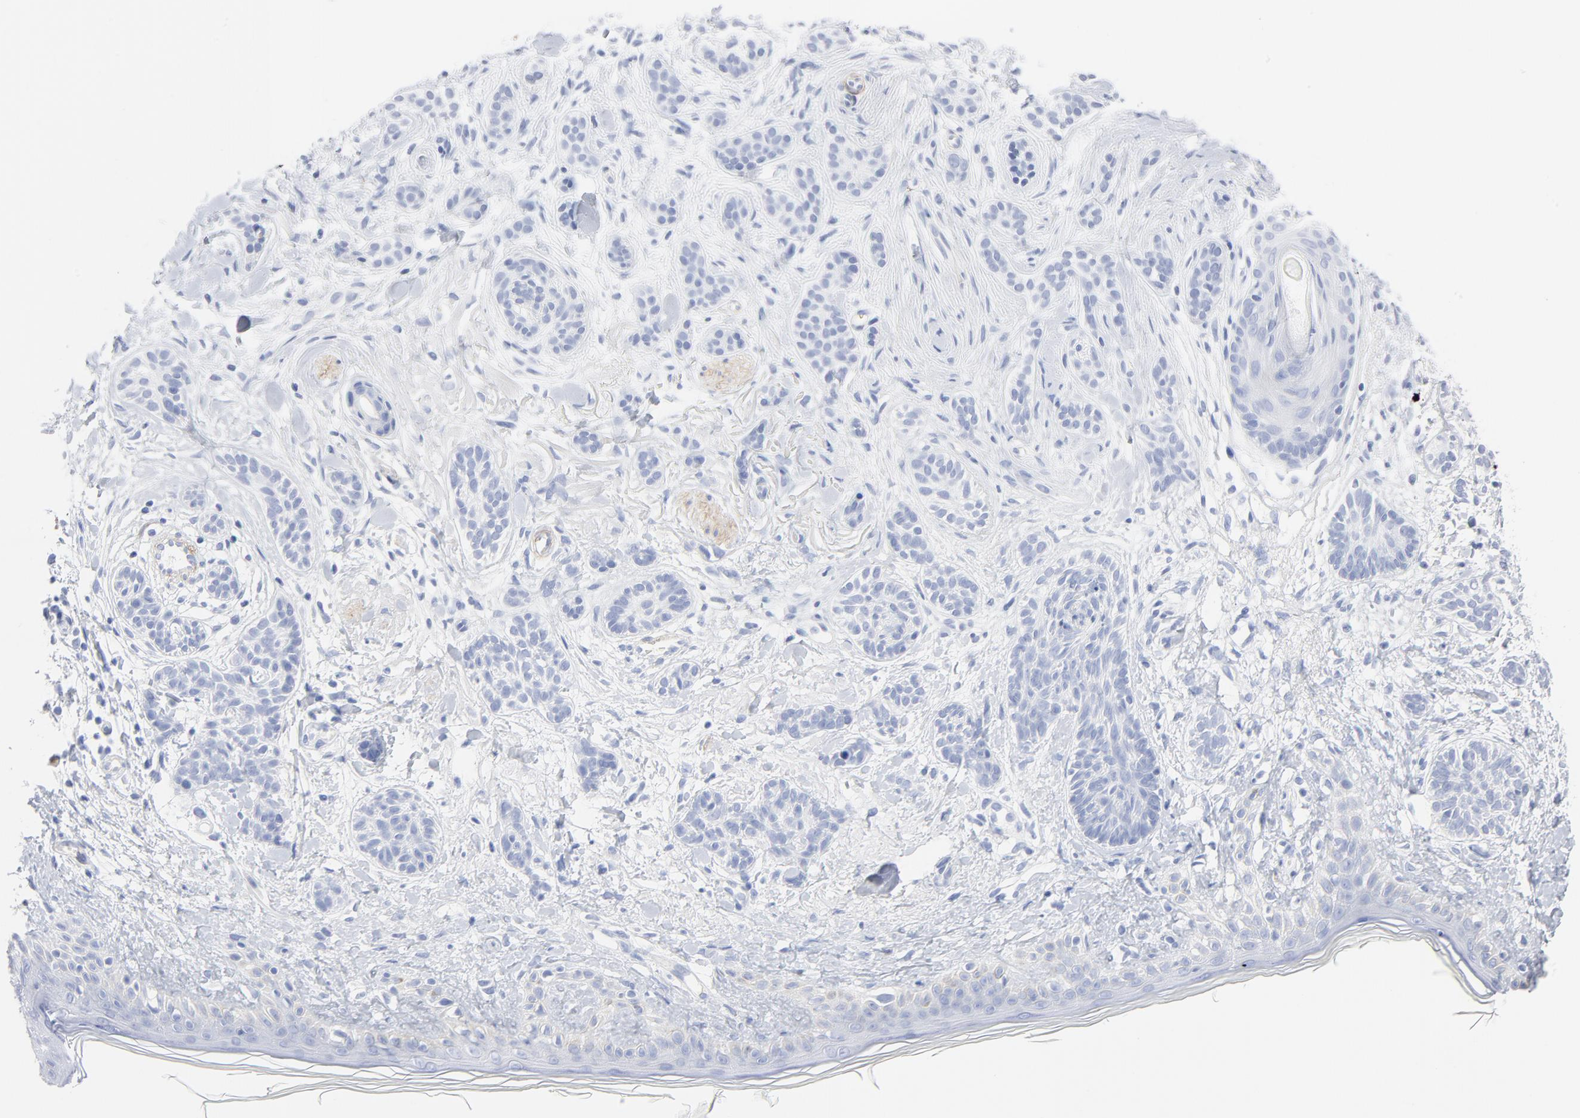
{"staining": {"intensity": "negative", "quantity": "none", "location": "none"}, "tissue": "skin cancer", "cell_type": "Tumor cells", "image_type": "cancer", "snomed": [{"axis": "morphology", "description": "Normal tissue, NOS"}, {"axis": "morphology", "description": "Basal cell carcinoma"}, {"axis": "topography", "description": "Skin"}], "caption": "Immunohistochemical staining of human skin cancer exhibits no significant expression in tumor cells. (DAB (3,3'-diaminobenzidine) immunohistochemistry with hematoxylin counter stain).", "gene": "AGTR1", "patient": {"sex": "male", "age": 63}}